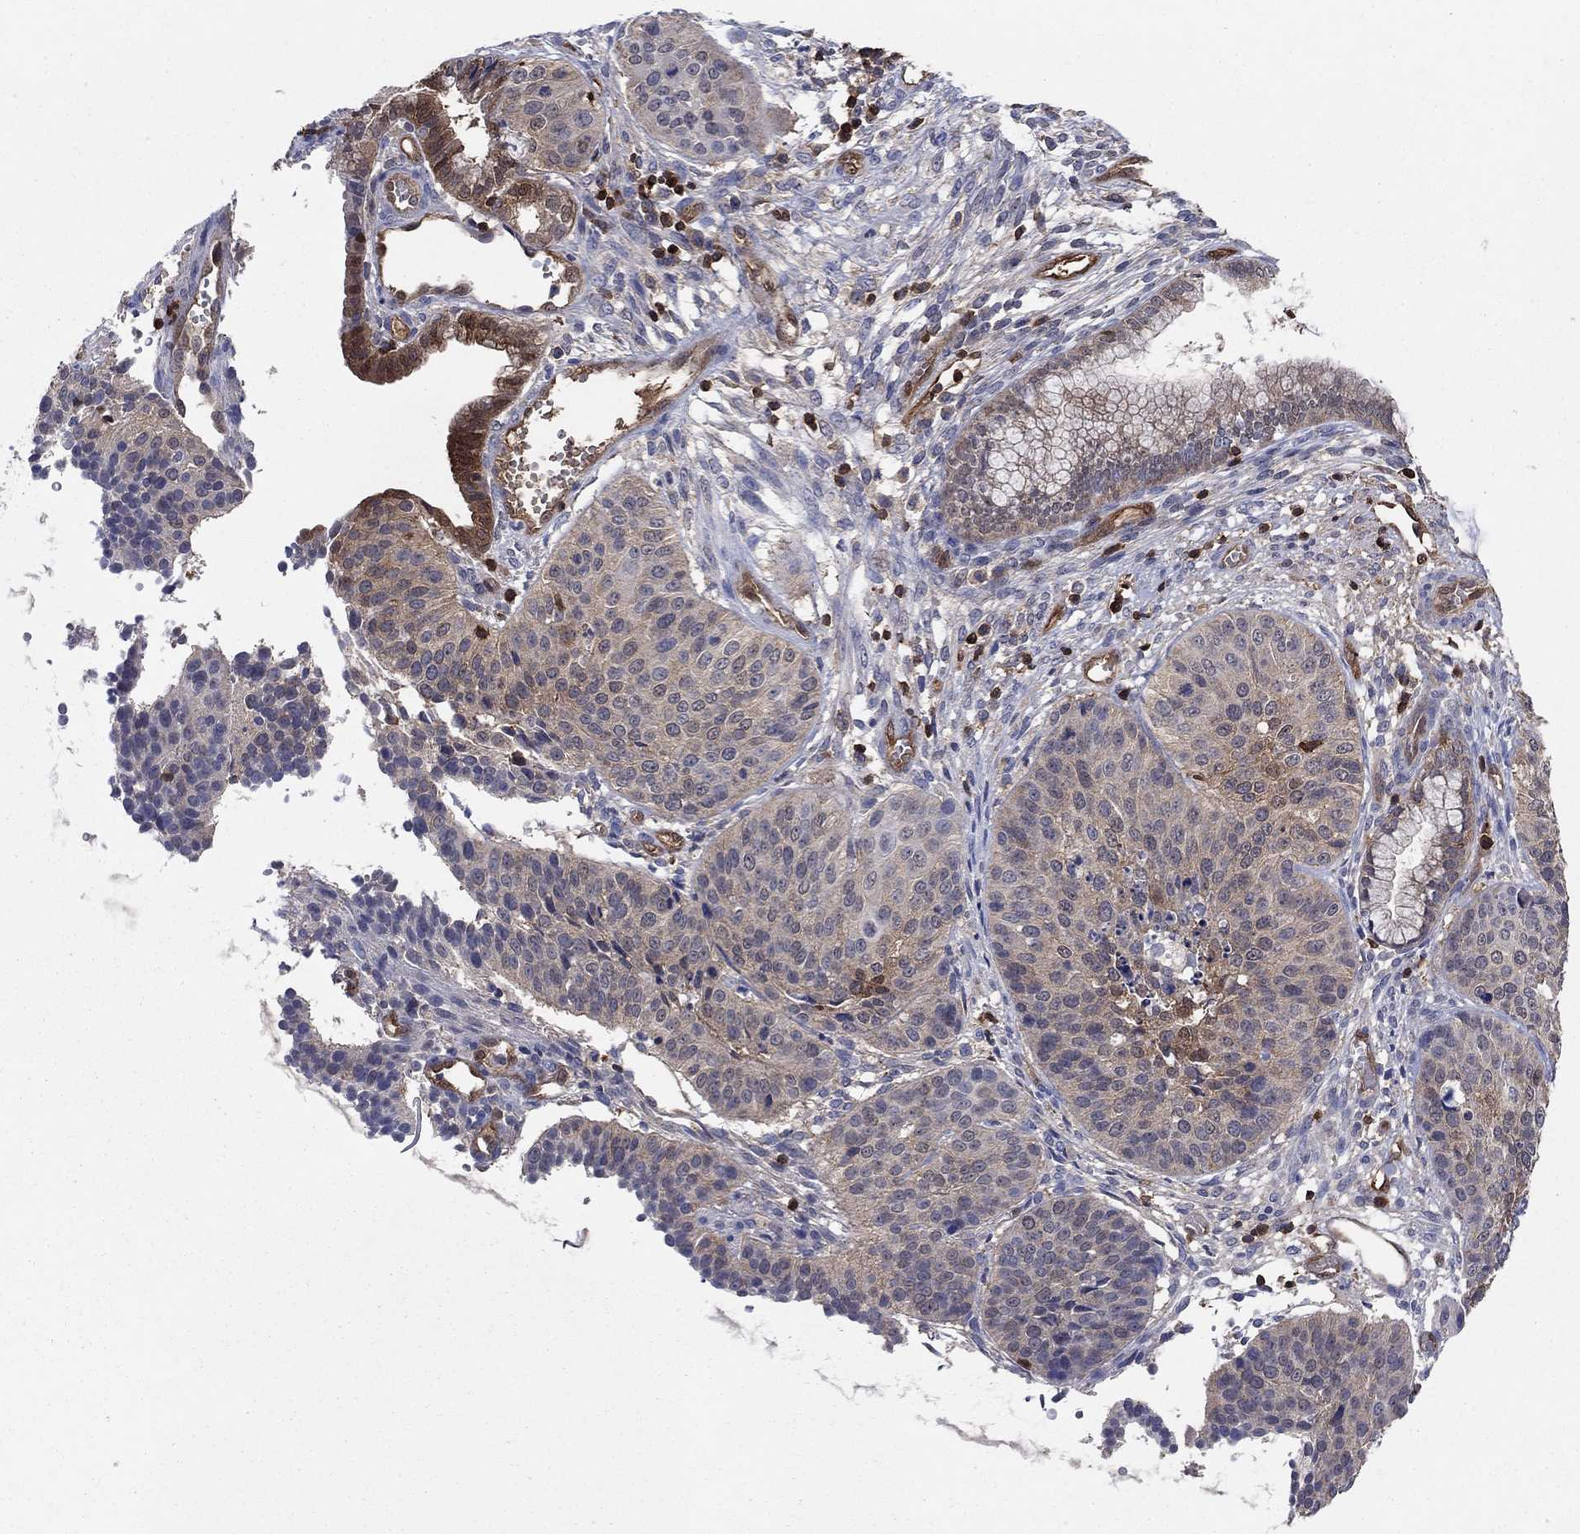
{"staining": {"intensity": "weak", "quantity": "<25%", "location": "cytoplasmic/membranous"}, "tissue": "cervical cancer", "cell_type": "Tumor cells", "image_type": "cancer", "snomed": [{"axis": "morphology", "description": "Normal tissue, NOS"}, {"axis": "morphology", "description": "Squamous cell carcinoma, NOS"}, {"axis": "topography", "description": "Cervix"}], "caption": "Tumor cells are negative for protein expression in human cervical cancer (squamous cell carcinoma). (DAB immunohistochemistry with hematoxylin counter stain).", "gene": "AGFG2", "patient": {"sex": "female", "age": 39}}